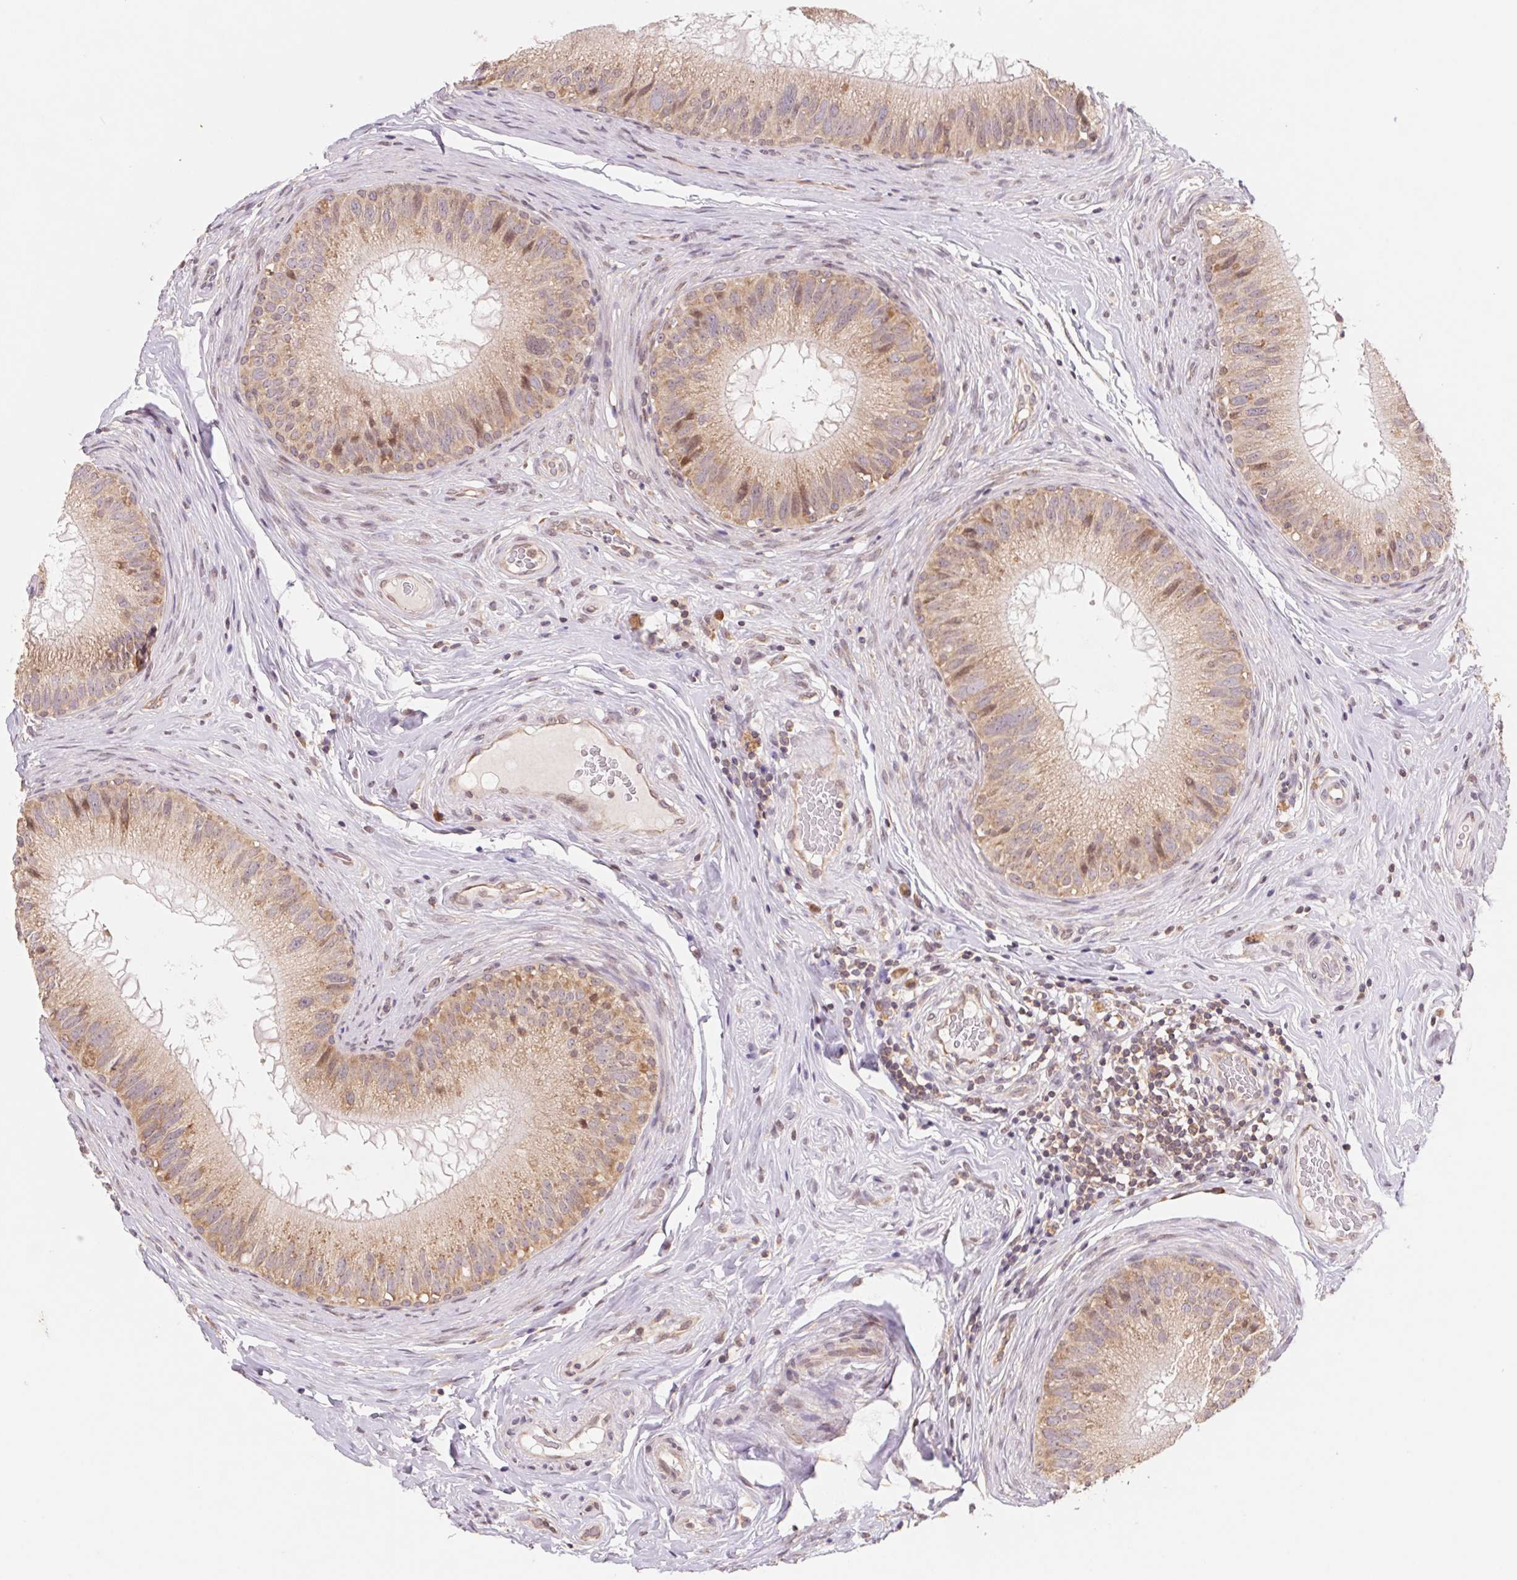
{"staining": {"intensity": "moderate", "quantity": ">75%", "location": "cytoplasmic/membranous"}, "tissue": "epididymis", "cell_type": "Glandular cells", "image_type": "normal", "snomed": [{"axis": "morphology", "description": "Normal tissue, NOS"}, {"axis": "topography", "description": "Epididymis"}], "caption": "Moderate cytoplasmic/membranous protein expression is seen in approximately >75% of glandular cells in epididymis.", "gene": "RPL27A", "patient": {"sex": "male", "age": 34}}